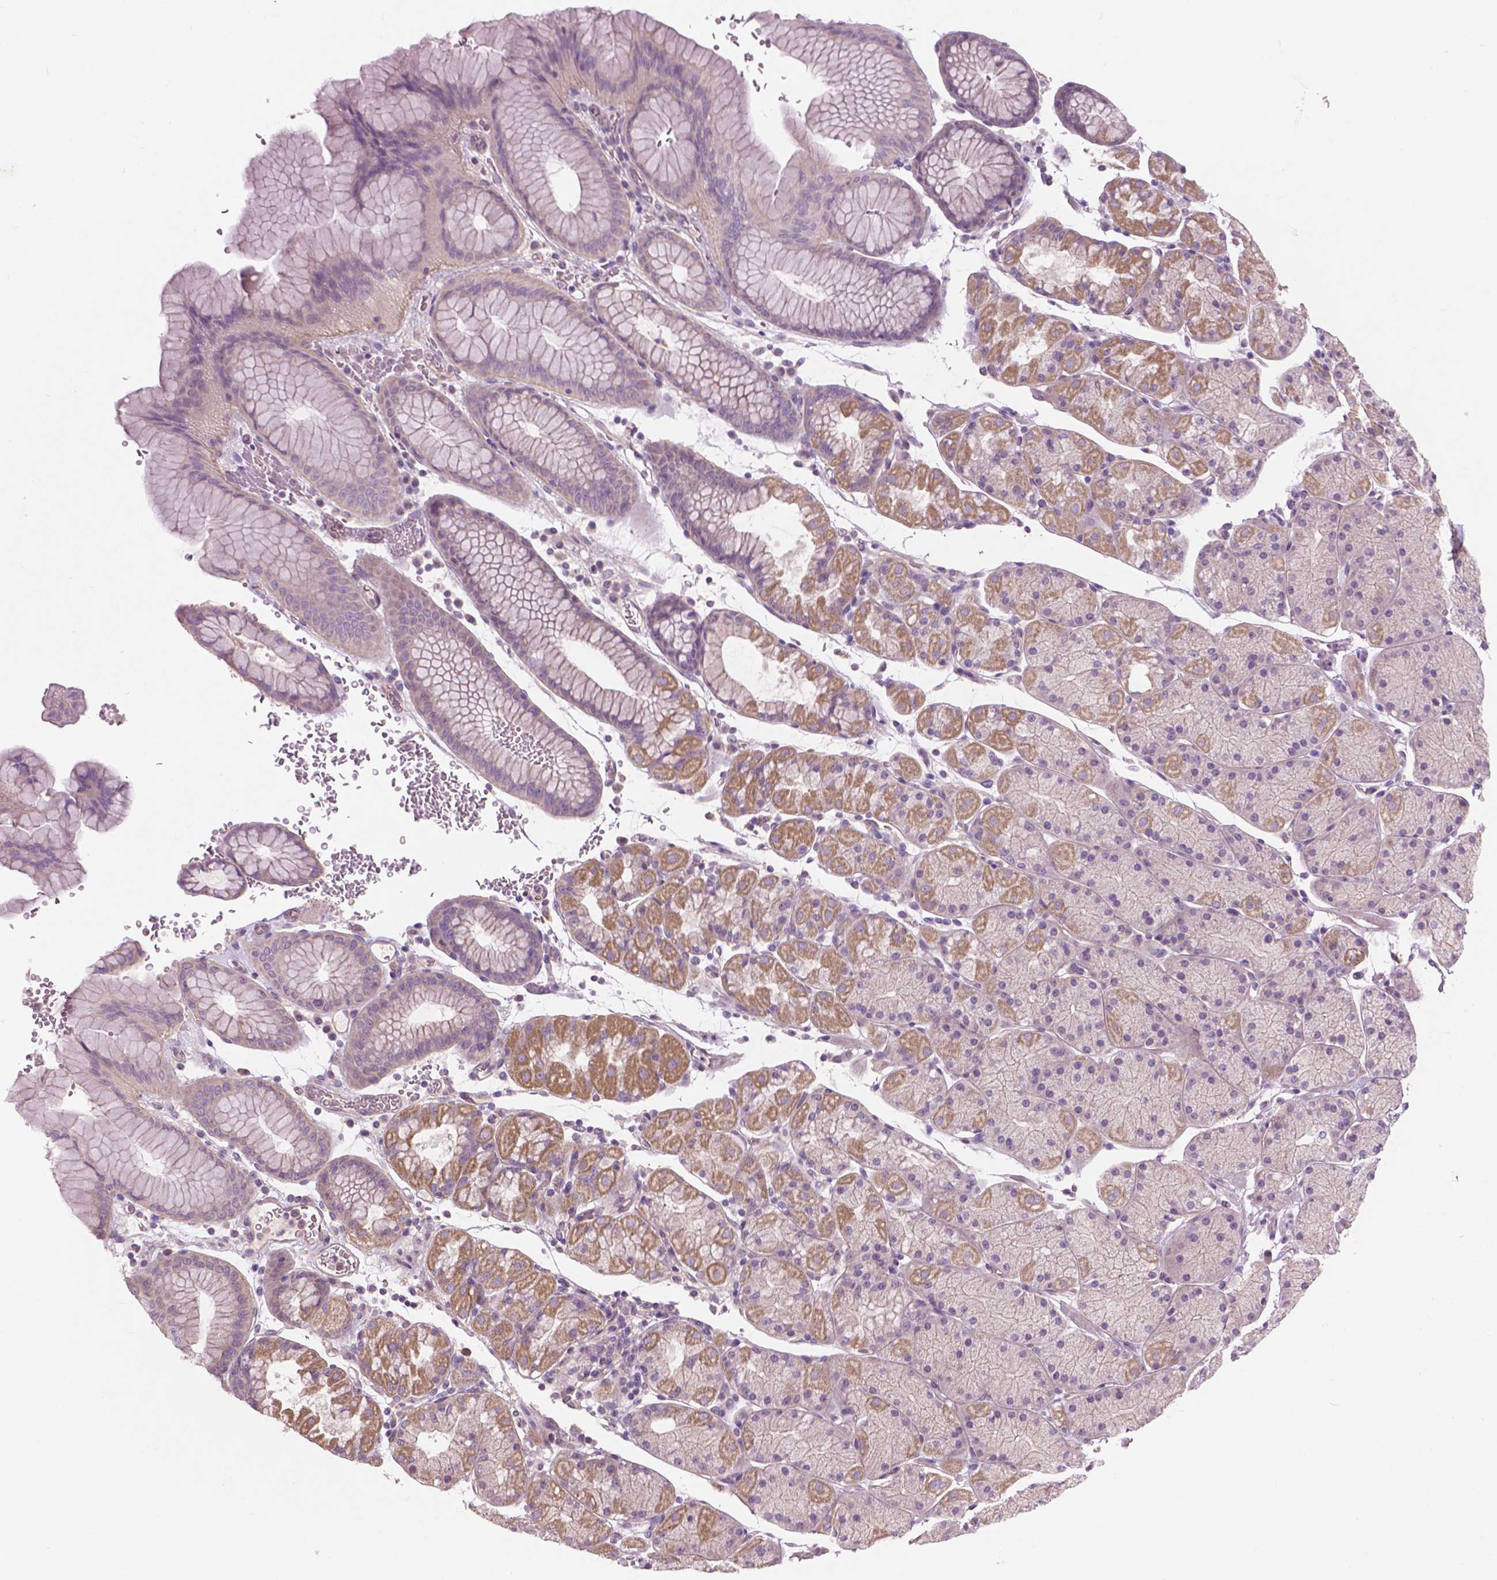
{"staining": {"intensity": "weak", "quantity": "25%-75%", "location": "cytoplasmic/membranous"}, "tissue": "stomach", "cell_type": "Glandular cells", "image_type": "normal", "snomed": [{"axis": "morphology", "description": "Normal tissue, NOS"}, {"axis": "topography", "description": "Stomach, upper"}, {"axis": "topography", "description": "Stomach"}], "caption": "A high-resolution histopathology image shows immunohistochemistry staining of unremarkable stomach, which shows weak cytoplasmic/membranous staining in about 25%-75% of glandular cells.", "gene": "RIIAD1", "patient": {"sex": "male", "age": 76}}